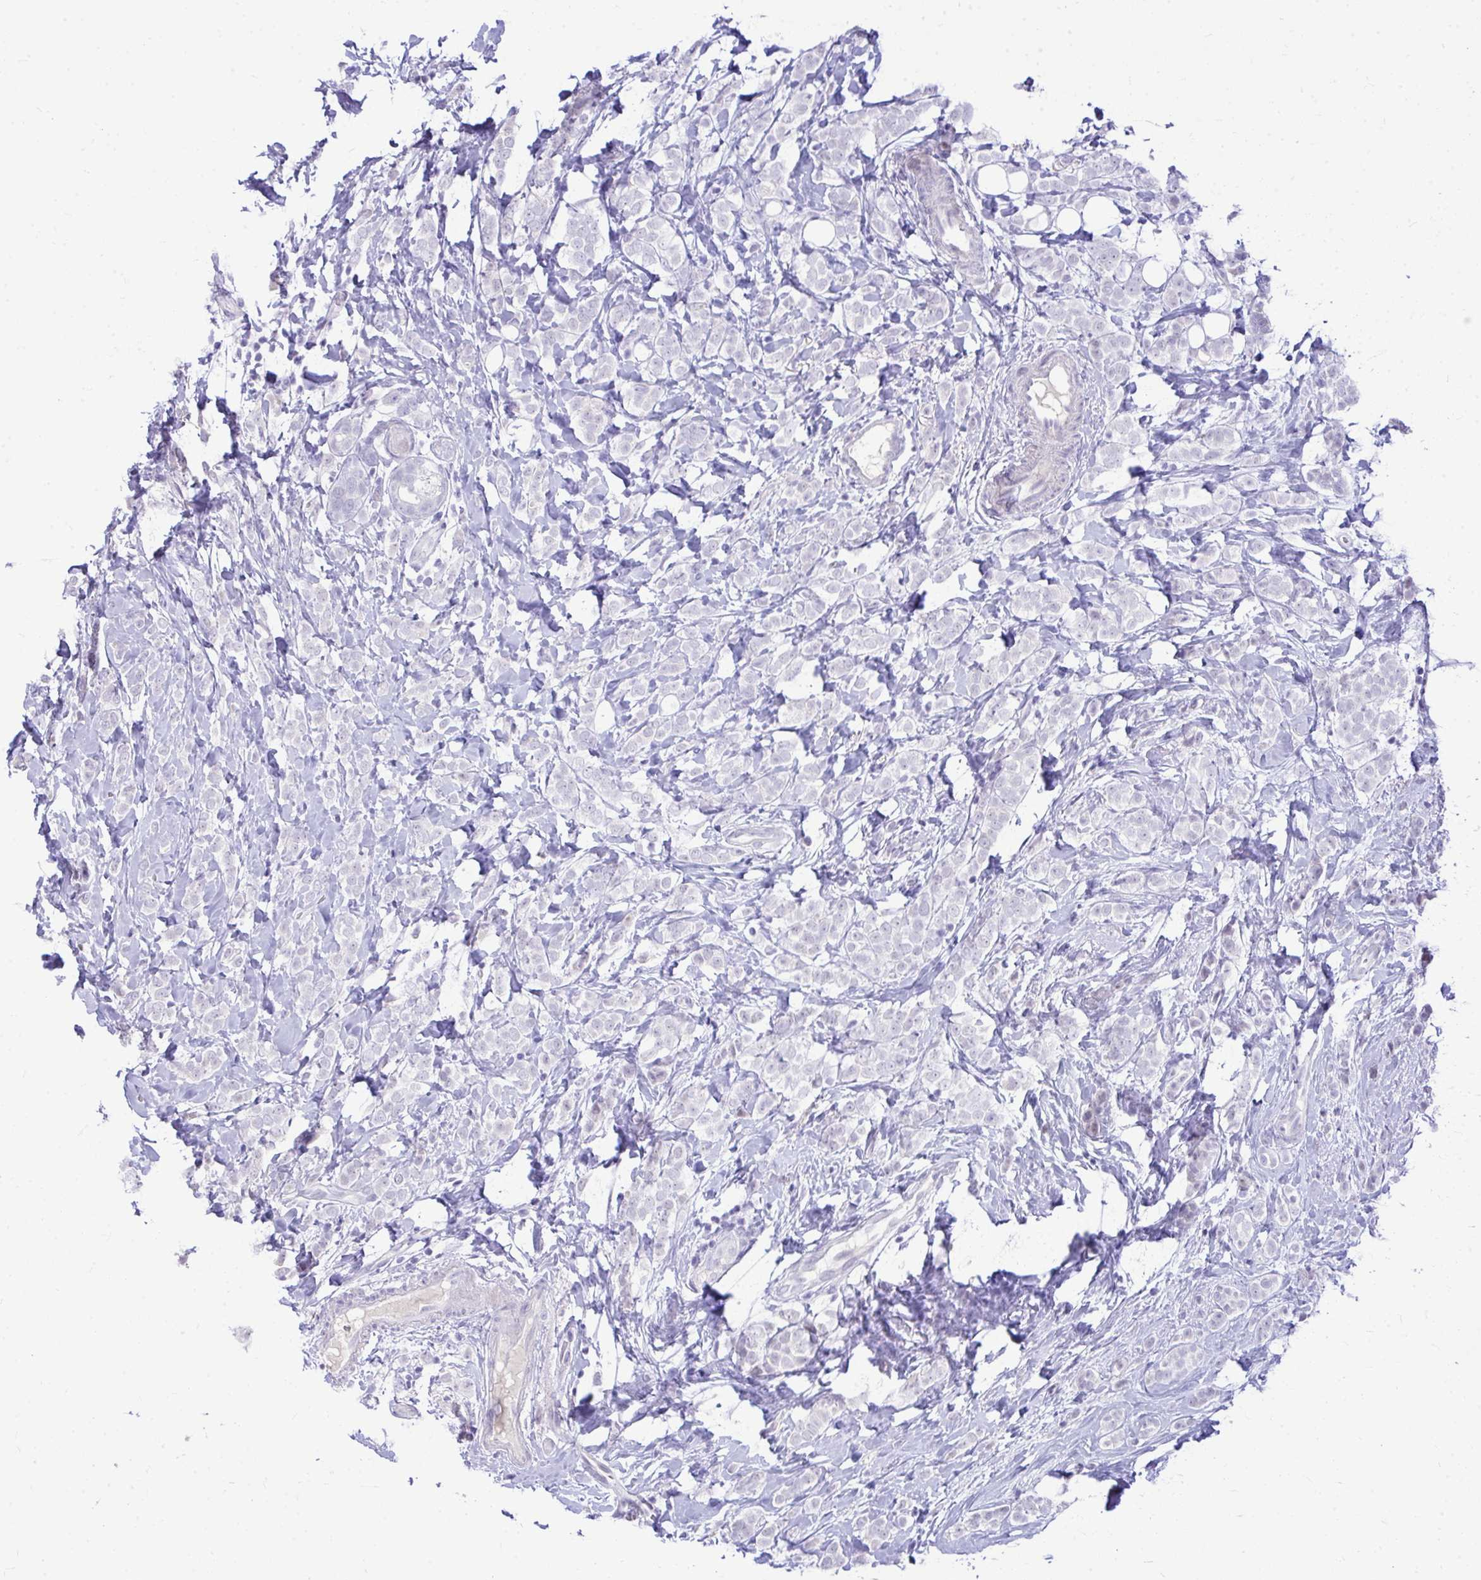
{"staining": {"intensity": "negative", "quantity": "none", "location": "none"}, "tissue": "breast cancer", "cell_type": "Tumor cells", "image_type": "cancer", "snomed": [{"axis": "morphology", "description": "Lobular carcinoma"}, {"axis": "topography", "description": "Breast"}], "caption": "Image shows no protein positivity in tumor cells of lobular carcinoma (breast) tissue.", "gene": "DLX4", "patient": {"sex": "female", "age": 49}}